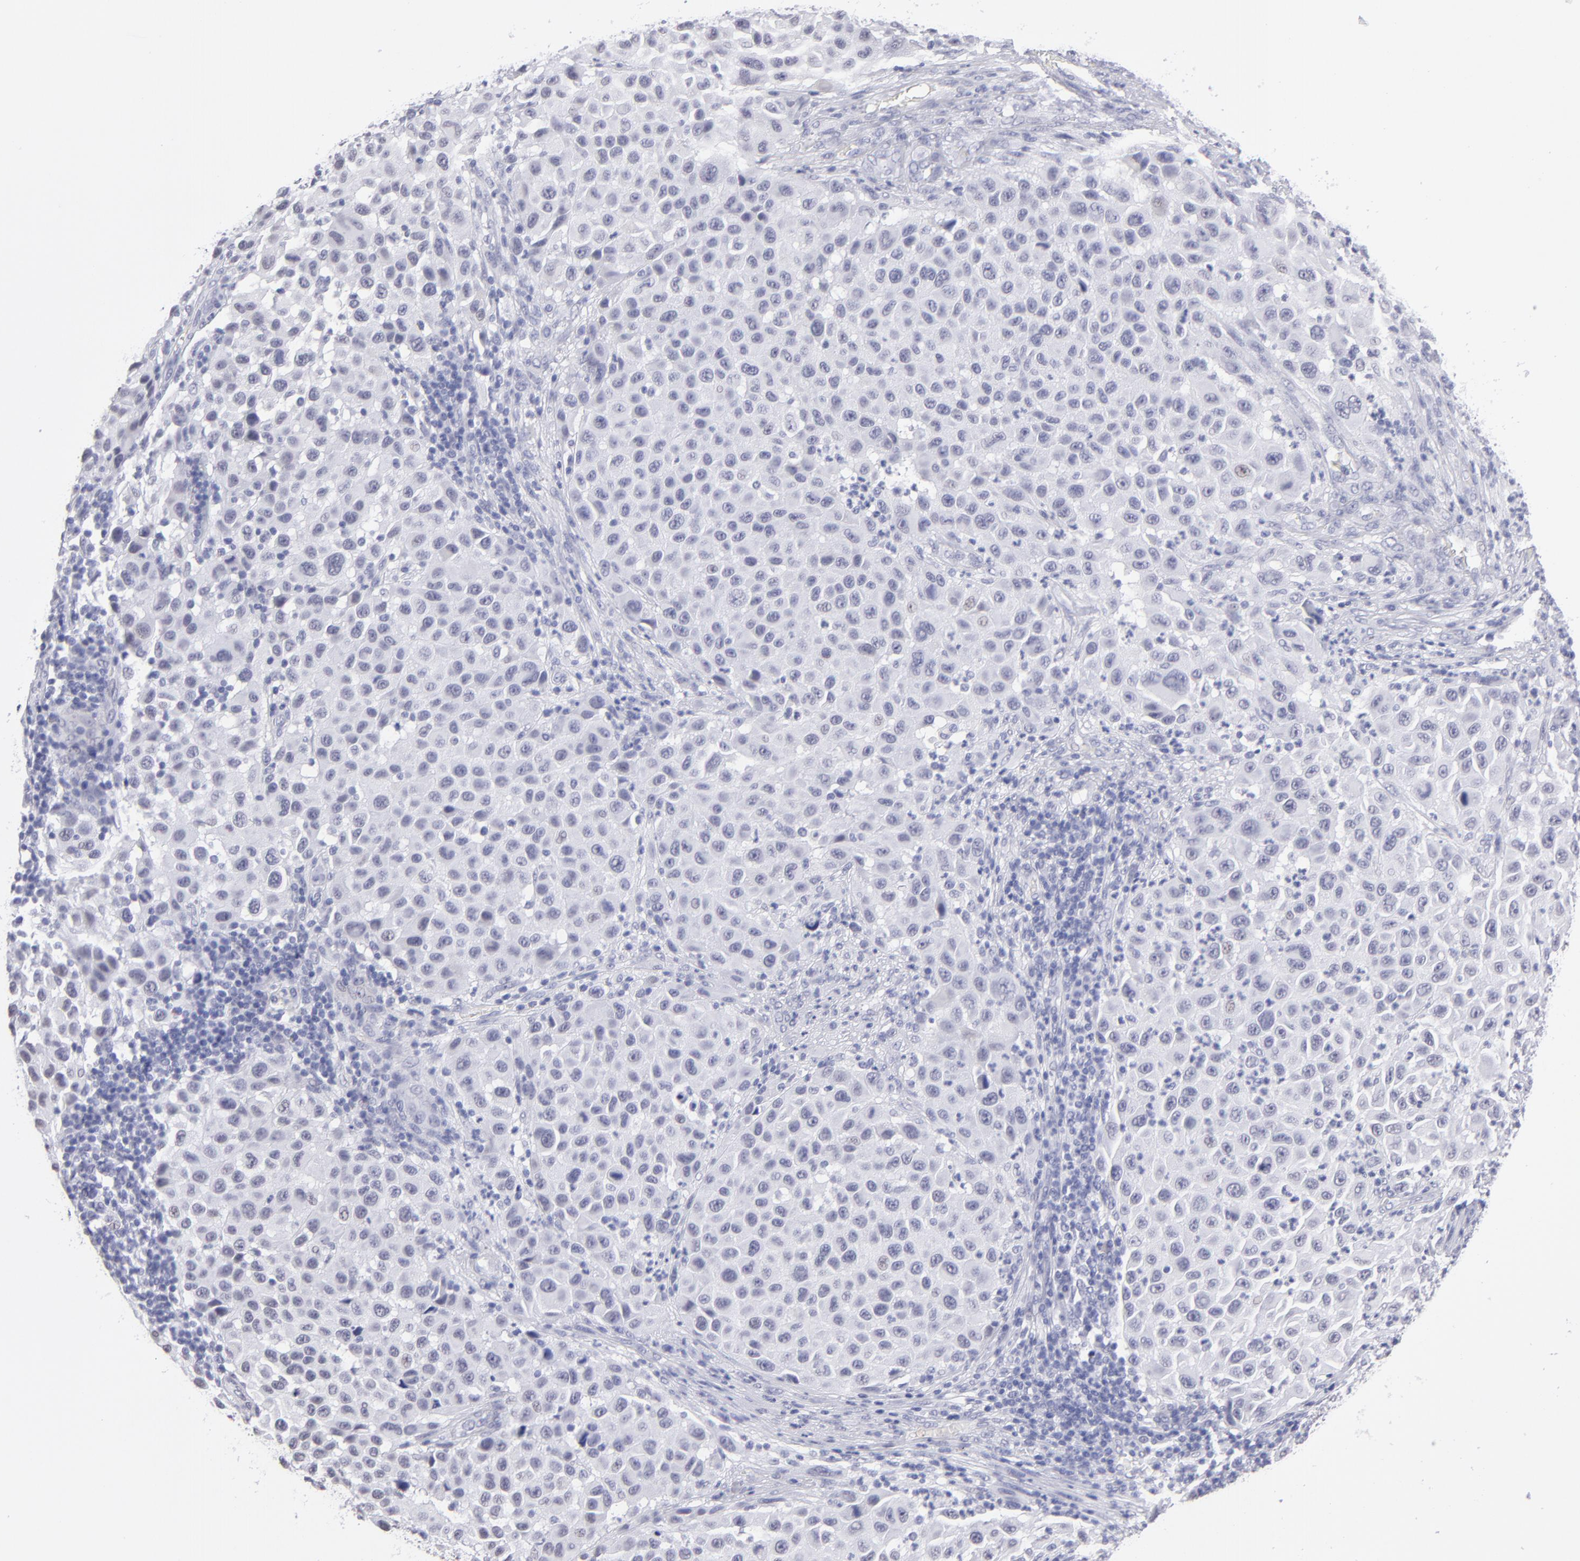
{"staining": {"intensity": "negative", "quantity": "none", "location": "none"}, "tissue": "melanoma", "cell_type": "Tumor cells", "image_type": "cancer", "snomed": [{"axis": "morphology", "description": "Malignant melanoma, Metastatic site"}, {"axis": "topography", "description": "Lymph node"}], "caption": "Tumor cells show no significant protein expression in melanoma. Nuclei are stained in blue.", "gene": "ALDOB", "patient": {"sex": "male", "age": 61}}